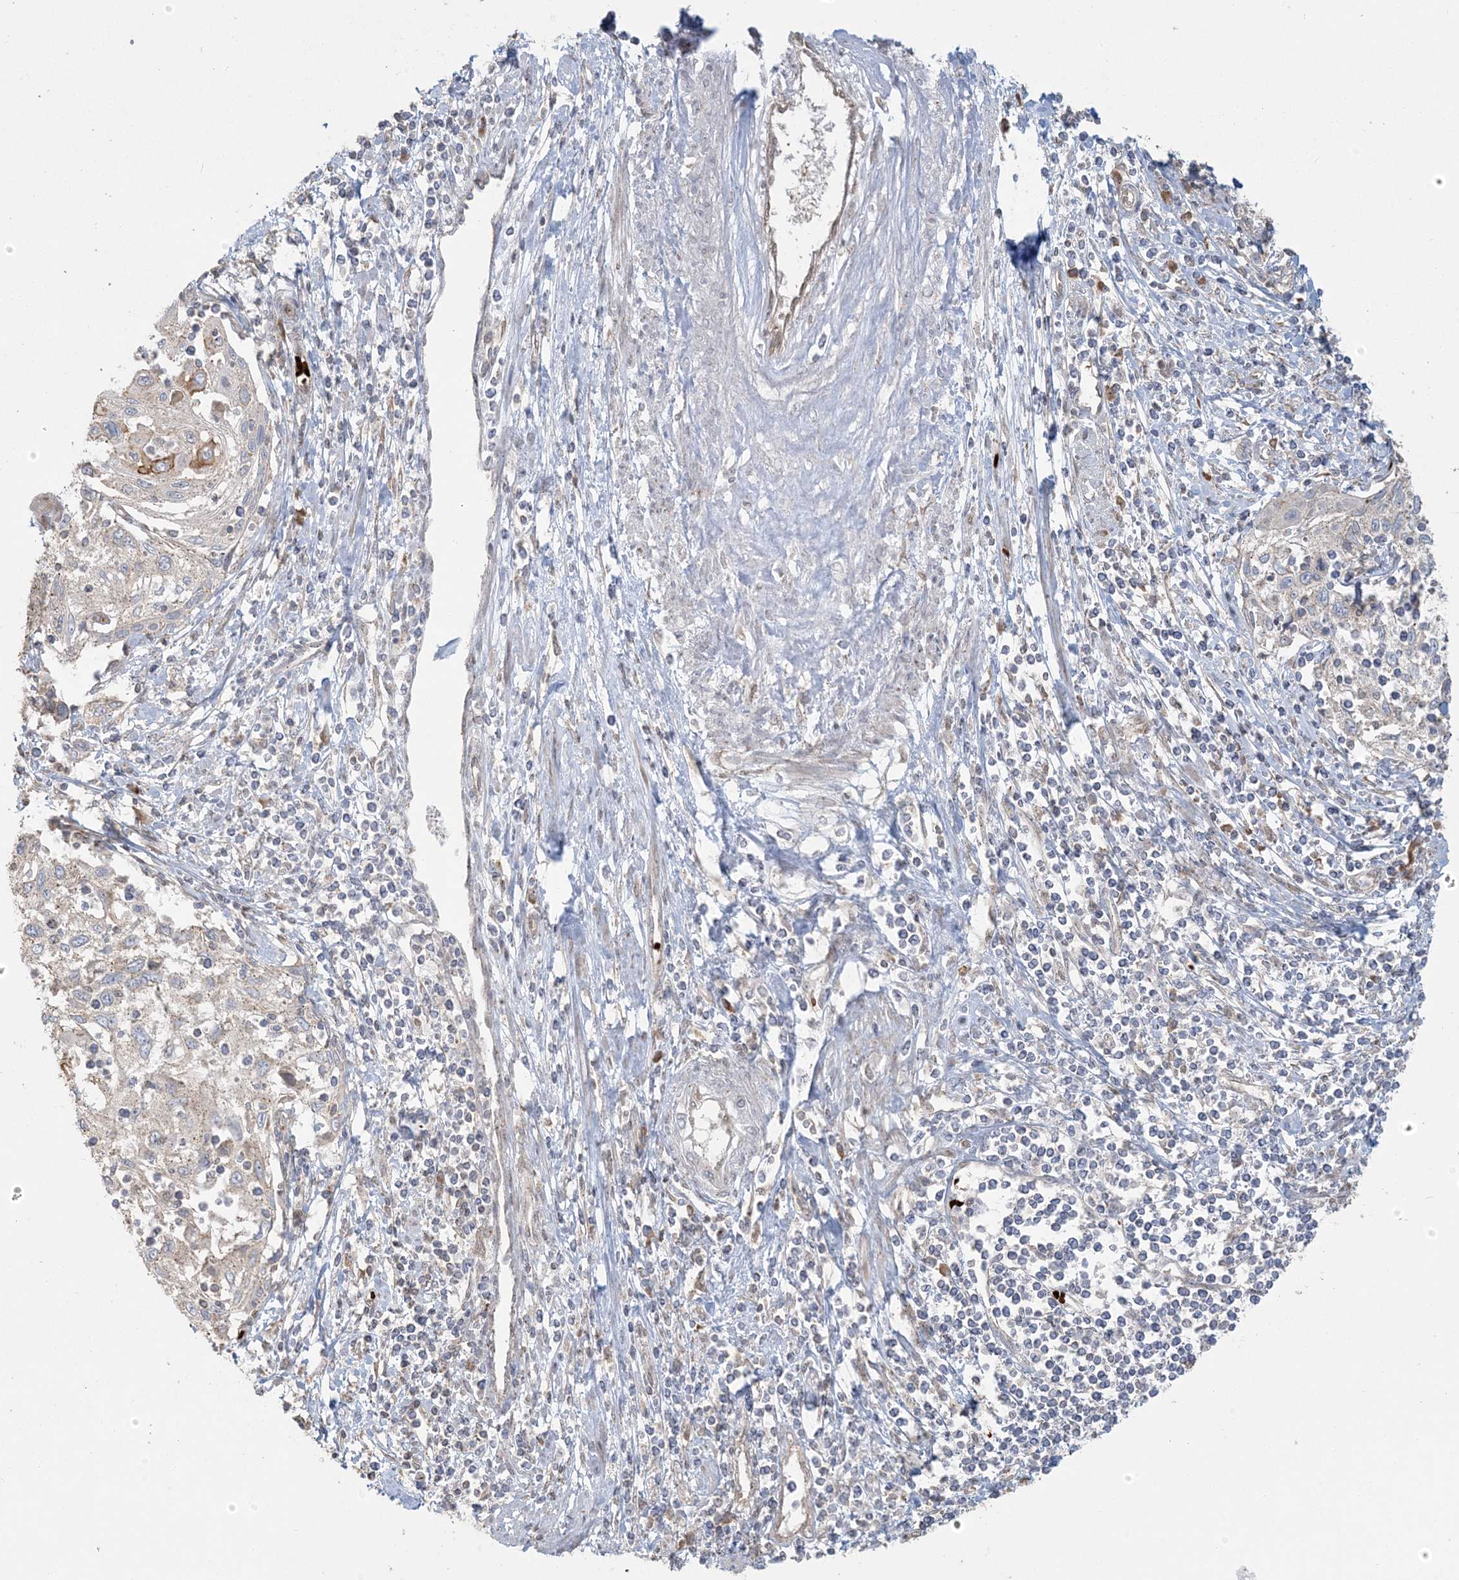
{"staining": {"intensity": "moderate", "quantity": "<25%", "location": "cytoplasmic/membranous"}, "tissue": "cervical cancer", "cell_type": "Tumor cells", "image_type": "cancer", "snomed": [{"axis": "morphology", "description": "Squamous cell carcinoma, NOS"}, {"axis": "topography", "description": "Cervix"}], "caption": "A micrograph showing moderate cytoplasmic/membranous positivity in about <25% of tumor cells in squamous cell carcinoma (cervical), as visualized by brown immunohistochemical staining.", "gene": "ABCF3", "patient": {"sex": "female", "age": 70}}